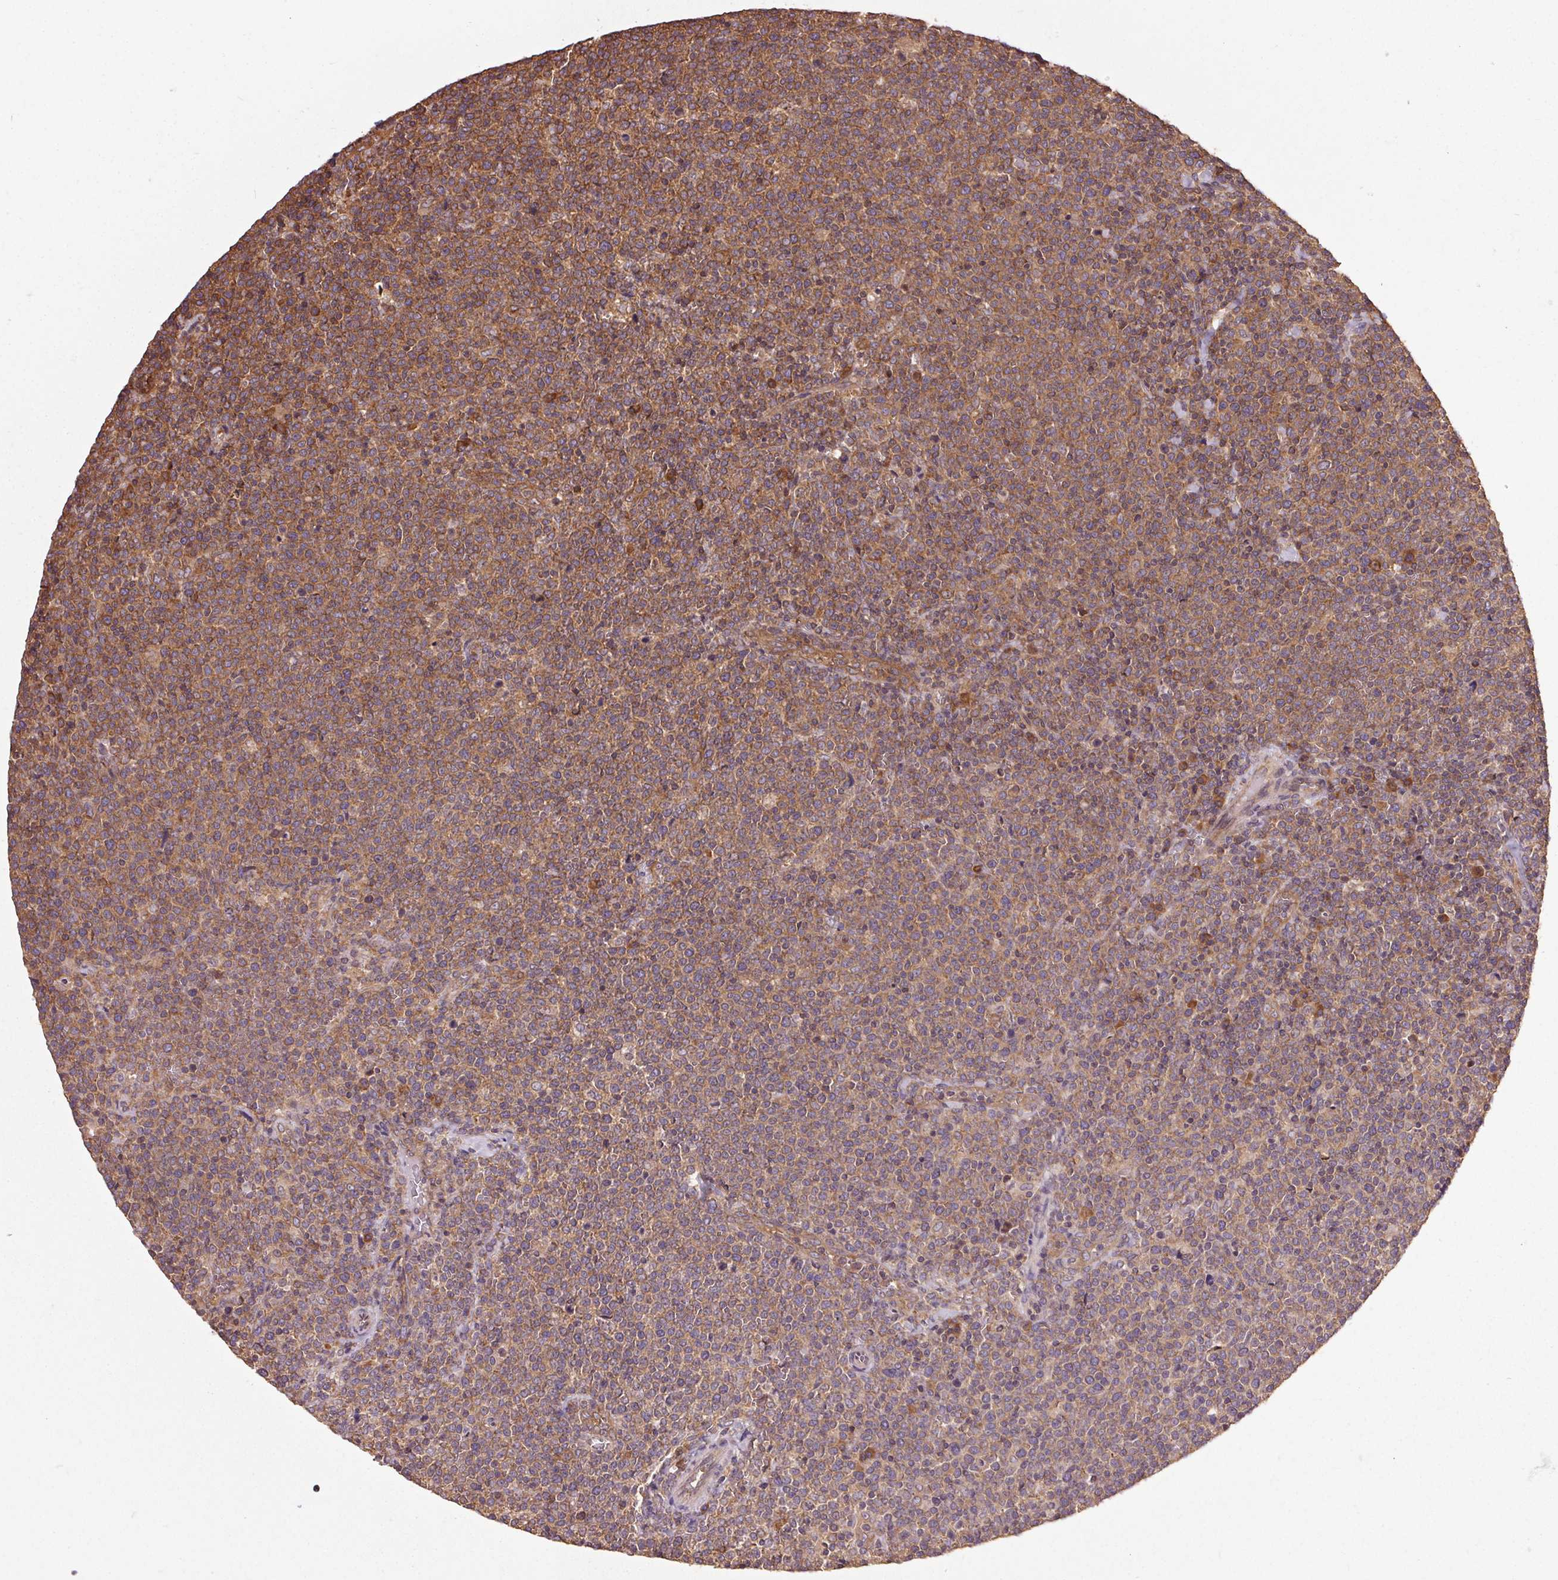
{"staining": {"intensity": "moderate", "quantity": ">75%", "location": "cytoplasmic/membranous"}, "tissue": "lymphoma", "cell_type": "Tumor cells", "image_type": "cancer", "snomed": [{"axis": "morphology", "description": "Malignant lymphoma, non-Hodgkin's type, High grade"}, {"axis": "topography", "description": "Lymph node"}], "caption": "Lymphoma stained with immunohistochemistry (IHC) reveals moderate cytoplasmic/membranous positivity in about >75% of tumor cells.", "gene": "EIF2S1", "patient": {"sex": "male", "age": 61}}